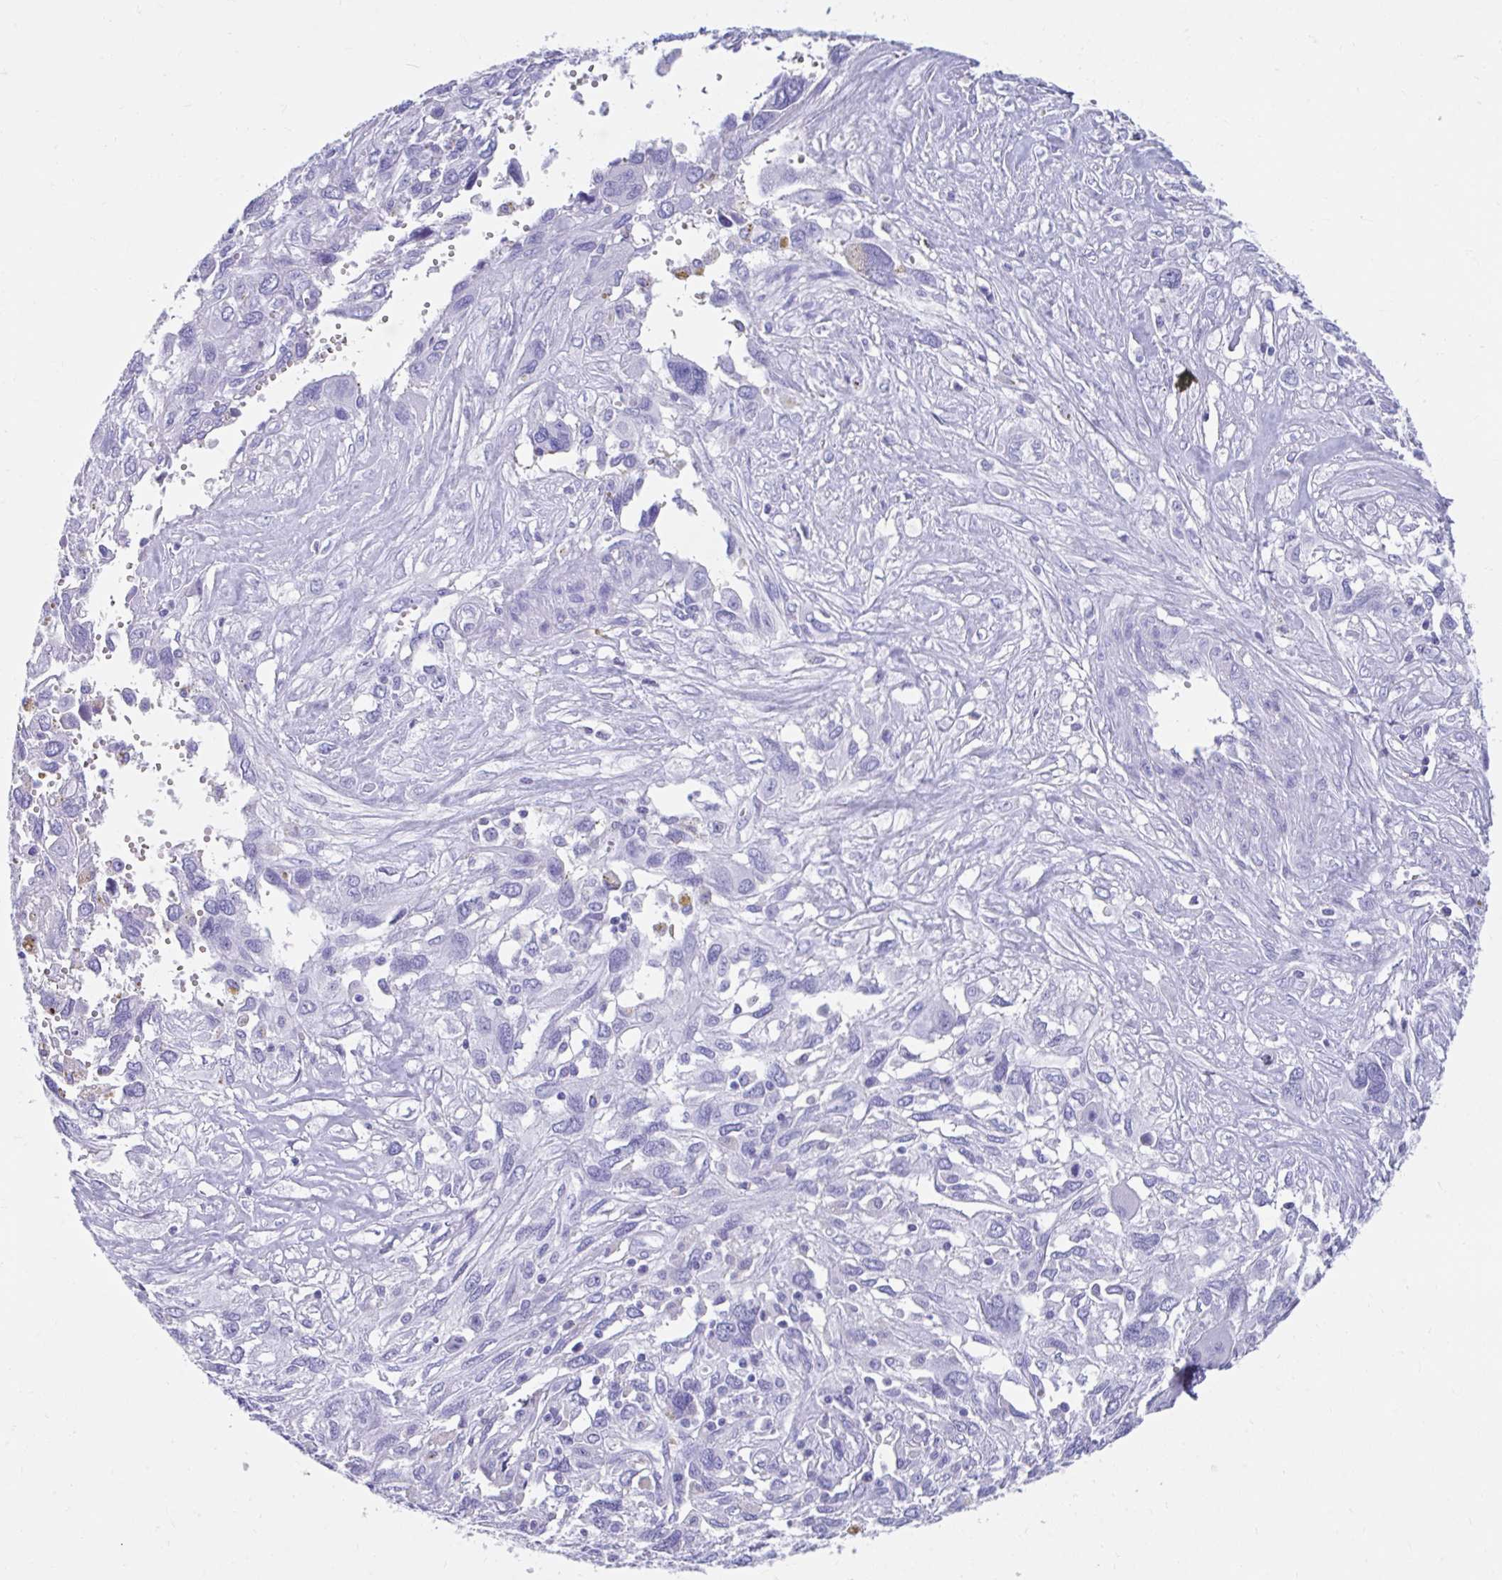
{"staining": {"intensity": "negative", "quantity": "none", "location": "none"}, "tissue": "pancreatic cancer", "cell_type": "Tumor cells", "image_type": "cancer", "snomed": [{"axis": "morphology", "description": "Adenocarcinoma, NOS"}, {"axis": "topography", "description": "Pancreas"}], "caption": "Immunohistochemistry of pancreatic adenocarcinoma reveals no expression in tumor cells.", "gene": "SMIM9", "patient": {"sex": "female", "age": 47}}